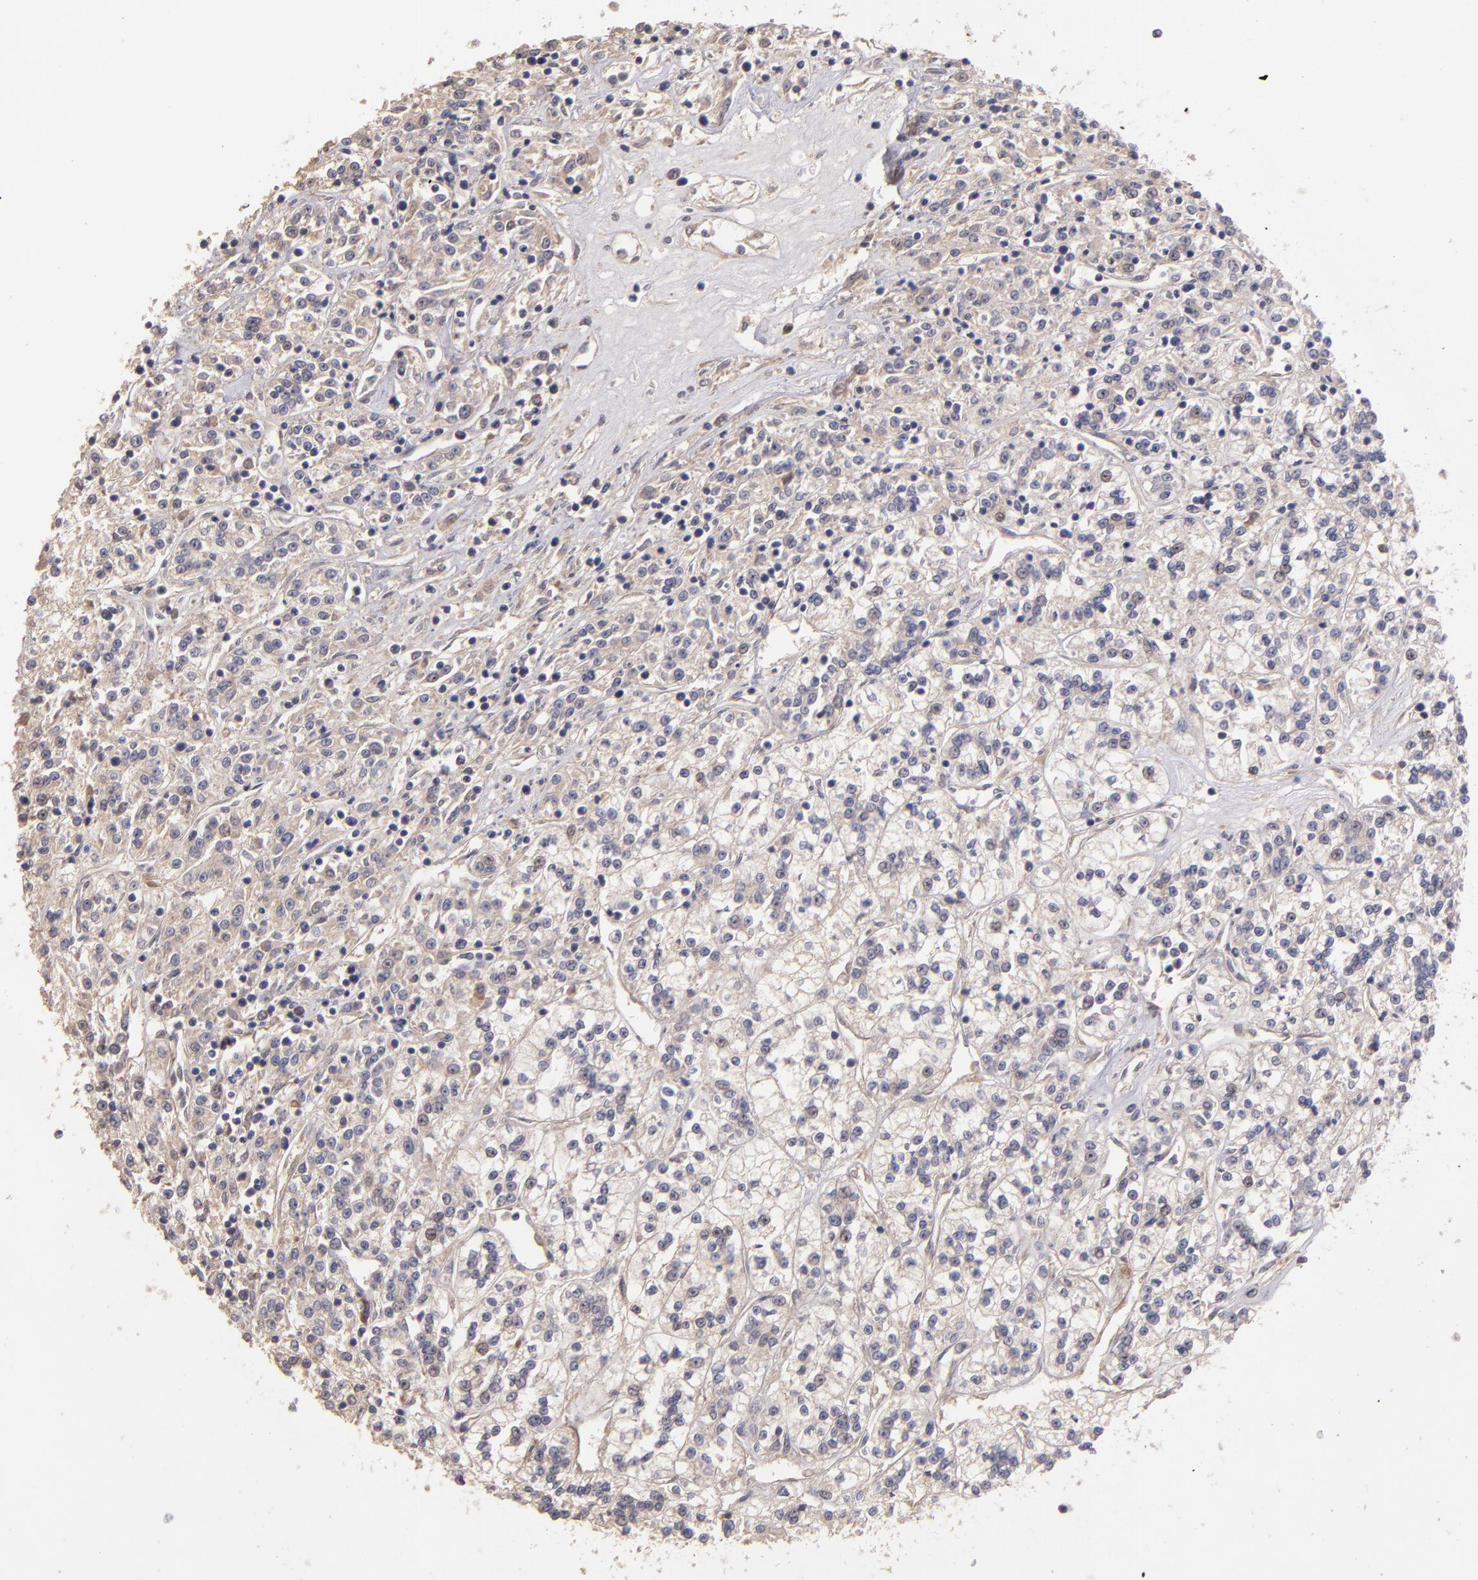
{"staining": {"intensity": "negative", "quantity": "none", "location": "none"}, "tissue": "renal cancer", "cell_type": "Tumor cells", "image_type": "cancer", "snomed": [{"axis": "morphology", "description": "Adenocarcinoma, NOS"}, {"axis": "topography", "description": "Kidney"}], "caption": "Immunohistochemistry (IHC) histopathology image of neoplastic tissue: human renal adenocarcinoma stained with DAB reveals no significant protein positivity in tumor cells.", "gene": "GNAZ", "patient": {"sex": "female", "age": 76}}